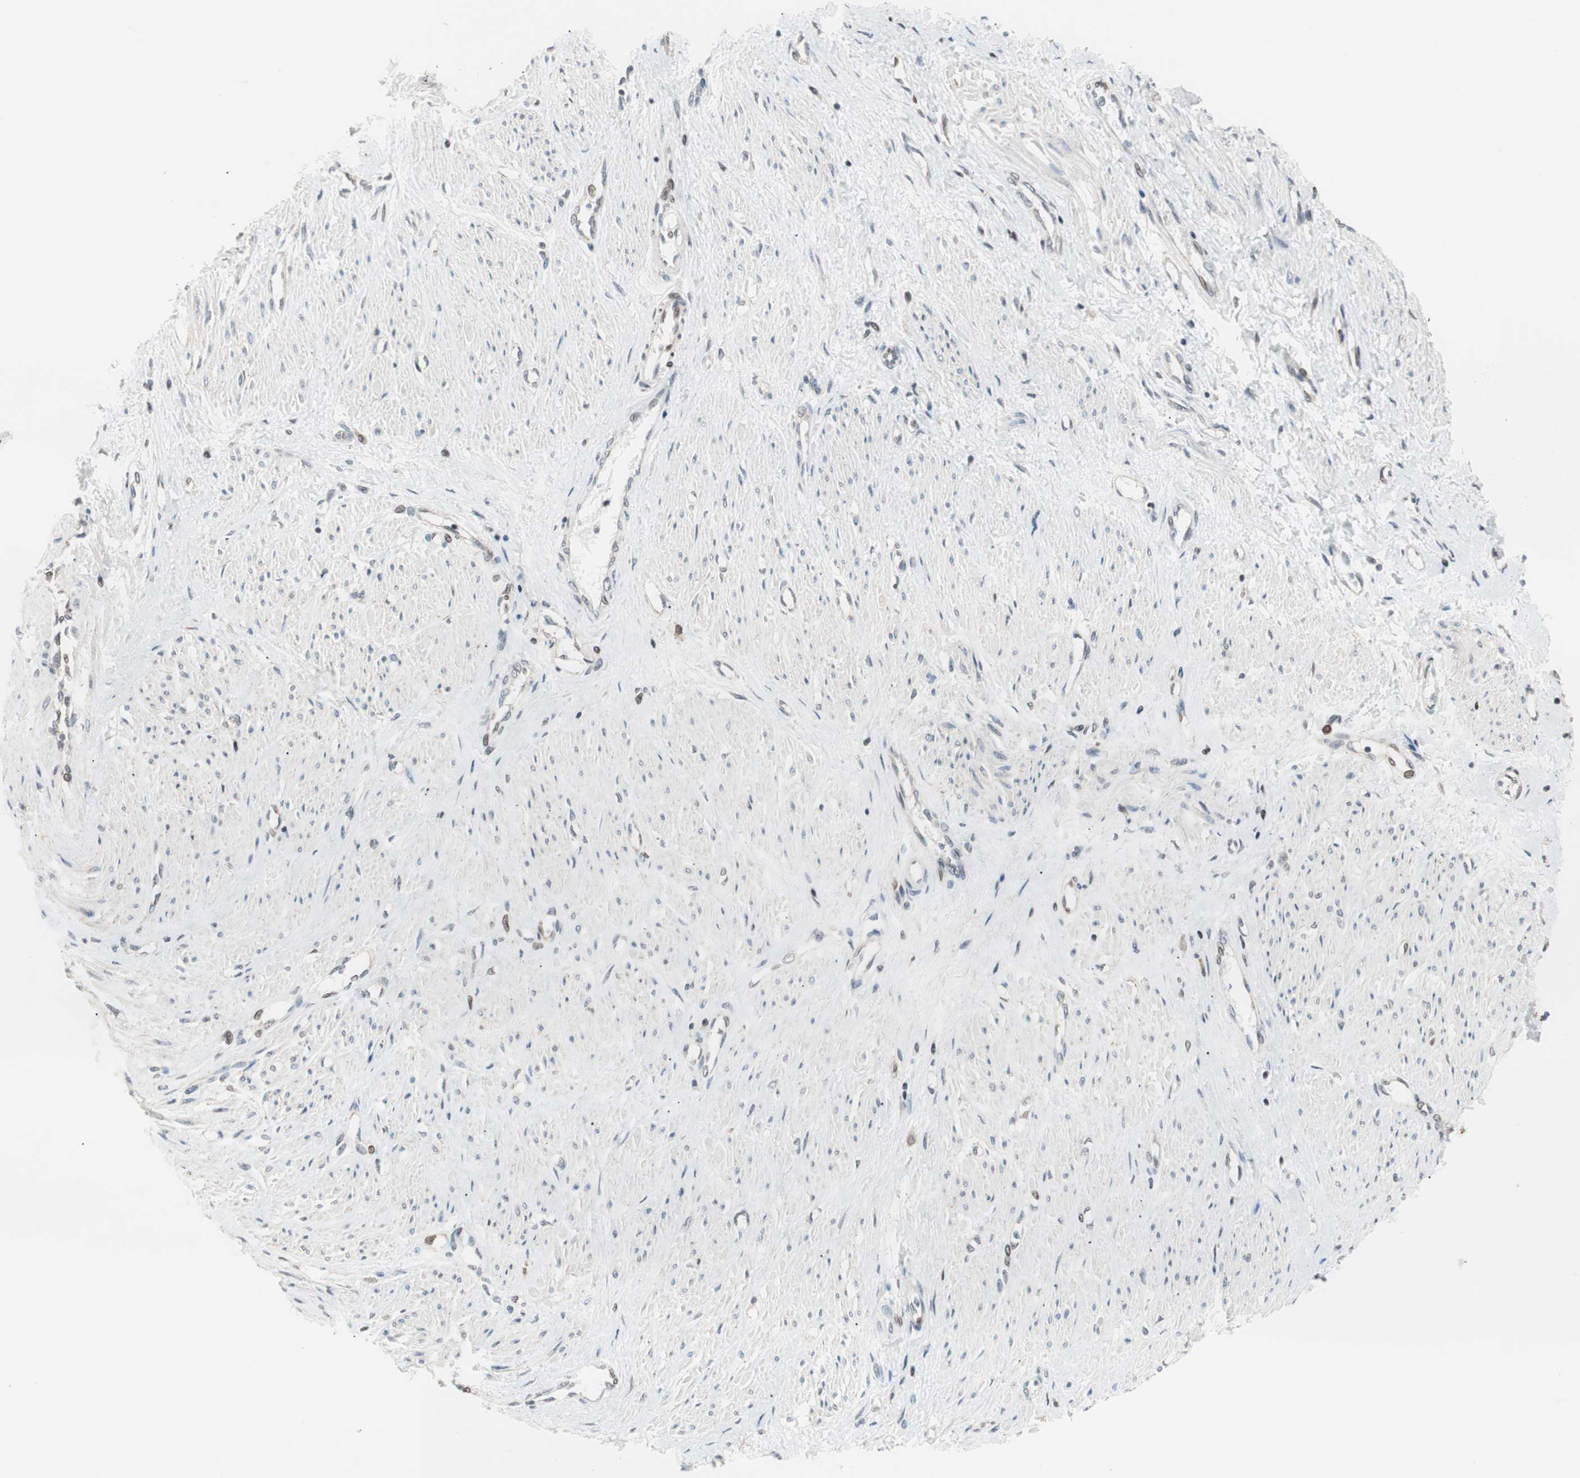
{"staining": {"intensity": "negative", "quantity": "none", "location": "none"}, "tissue": "smooth muscle", "cell_type": "Smooth muscle cells", "image_type": "normal", "snomed": [{"axis": "morphology", "description": "Normal tissue, NOS"}, {"axis": "topography", "description": "Smooth muscle"}, {"axis": "topography", "description": "Uterus"}], "caption": "The photomicrograph exhibits no significant staining in smooth muscle cells of smooth muscle. (DAB immunohistochemistry (IHC) with hematoxylin counter stain).", "gene": "POLH", "patient": {"sex": "female", "age": 39}}